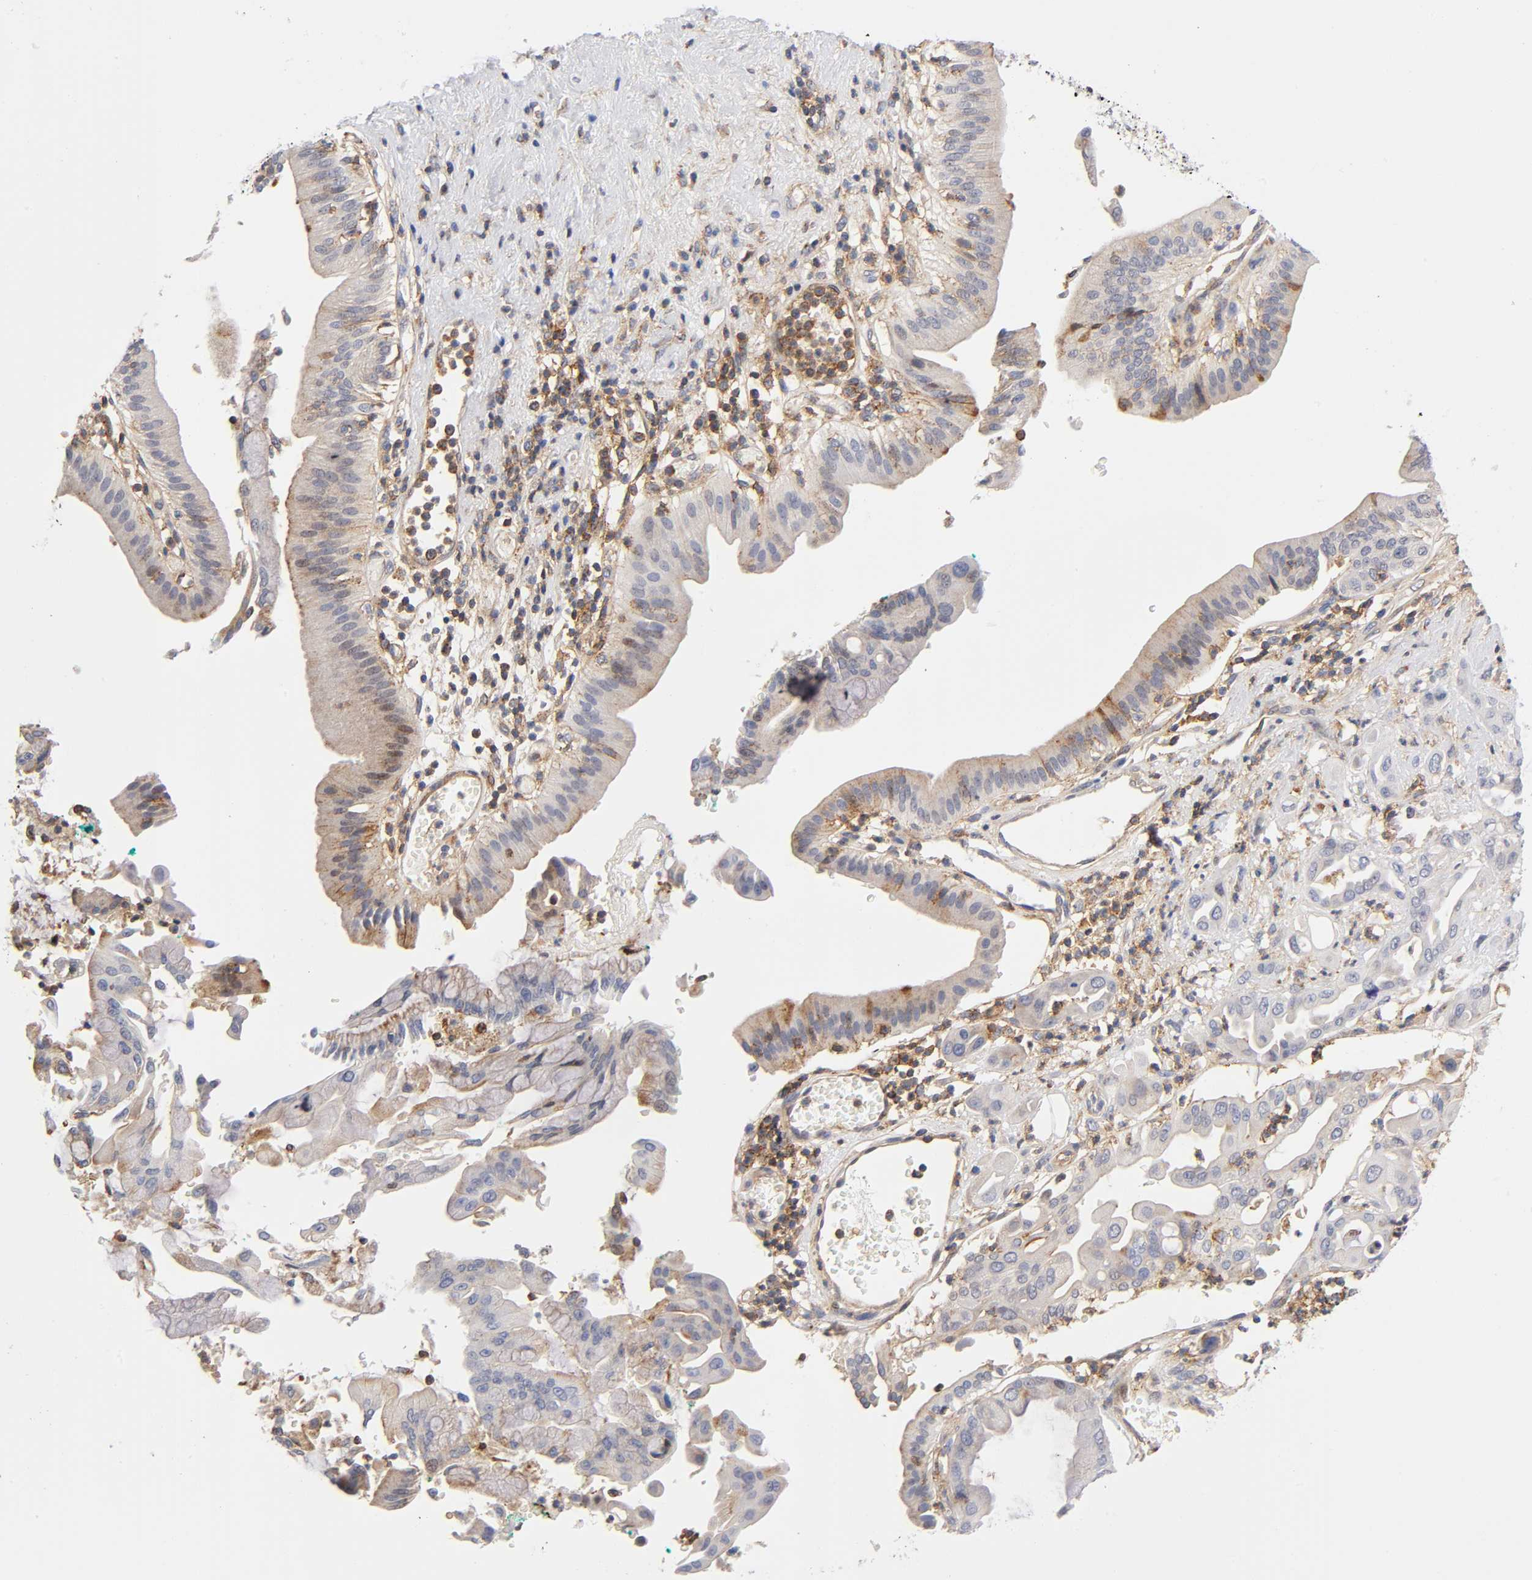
{"staining": {"intensity": "weak", "quantity": "25%-75%", "location": "cytoplasmic/membranous"}, "tissue": "pancreatic cancer", "cell_type": "Tumor cells", "image_type": "cancer", "snomed": [{"axis": "morphology", "description": "Adenocarcinoma, NOS"}, {"axis": "morphology", "description": "Adenocarcinoma, metastatic, NOS"}, {"axis": "topography", "description": "Lymph node"}, {"axis": "topography", "description": "Pancreas"}, {"axis": "topography", "description": "Duodenum"}], "caption": "Immunohistochemistry staining of pancreatic cancer (metastatic adenocarcinoma), which demonstrates low levels of weak cytoplasmic/membranous positivity in about 25%-75% of tumor cells indicating weak cytoplasmic/membranous protein expression. The staining was performed using DAB (brown) for protein detection and nuclei were counterstained in hematoxylin (blue).", "gene": "ANXA7", "patient": {"sex": "female", "age": 64}}